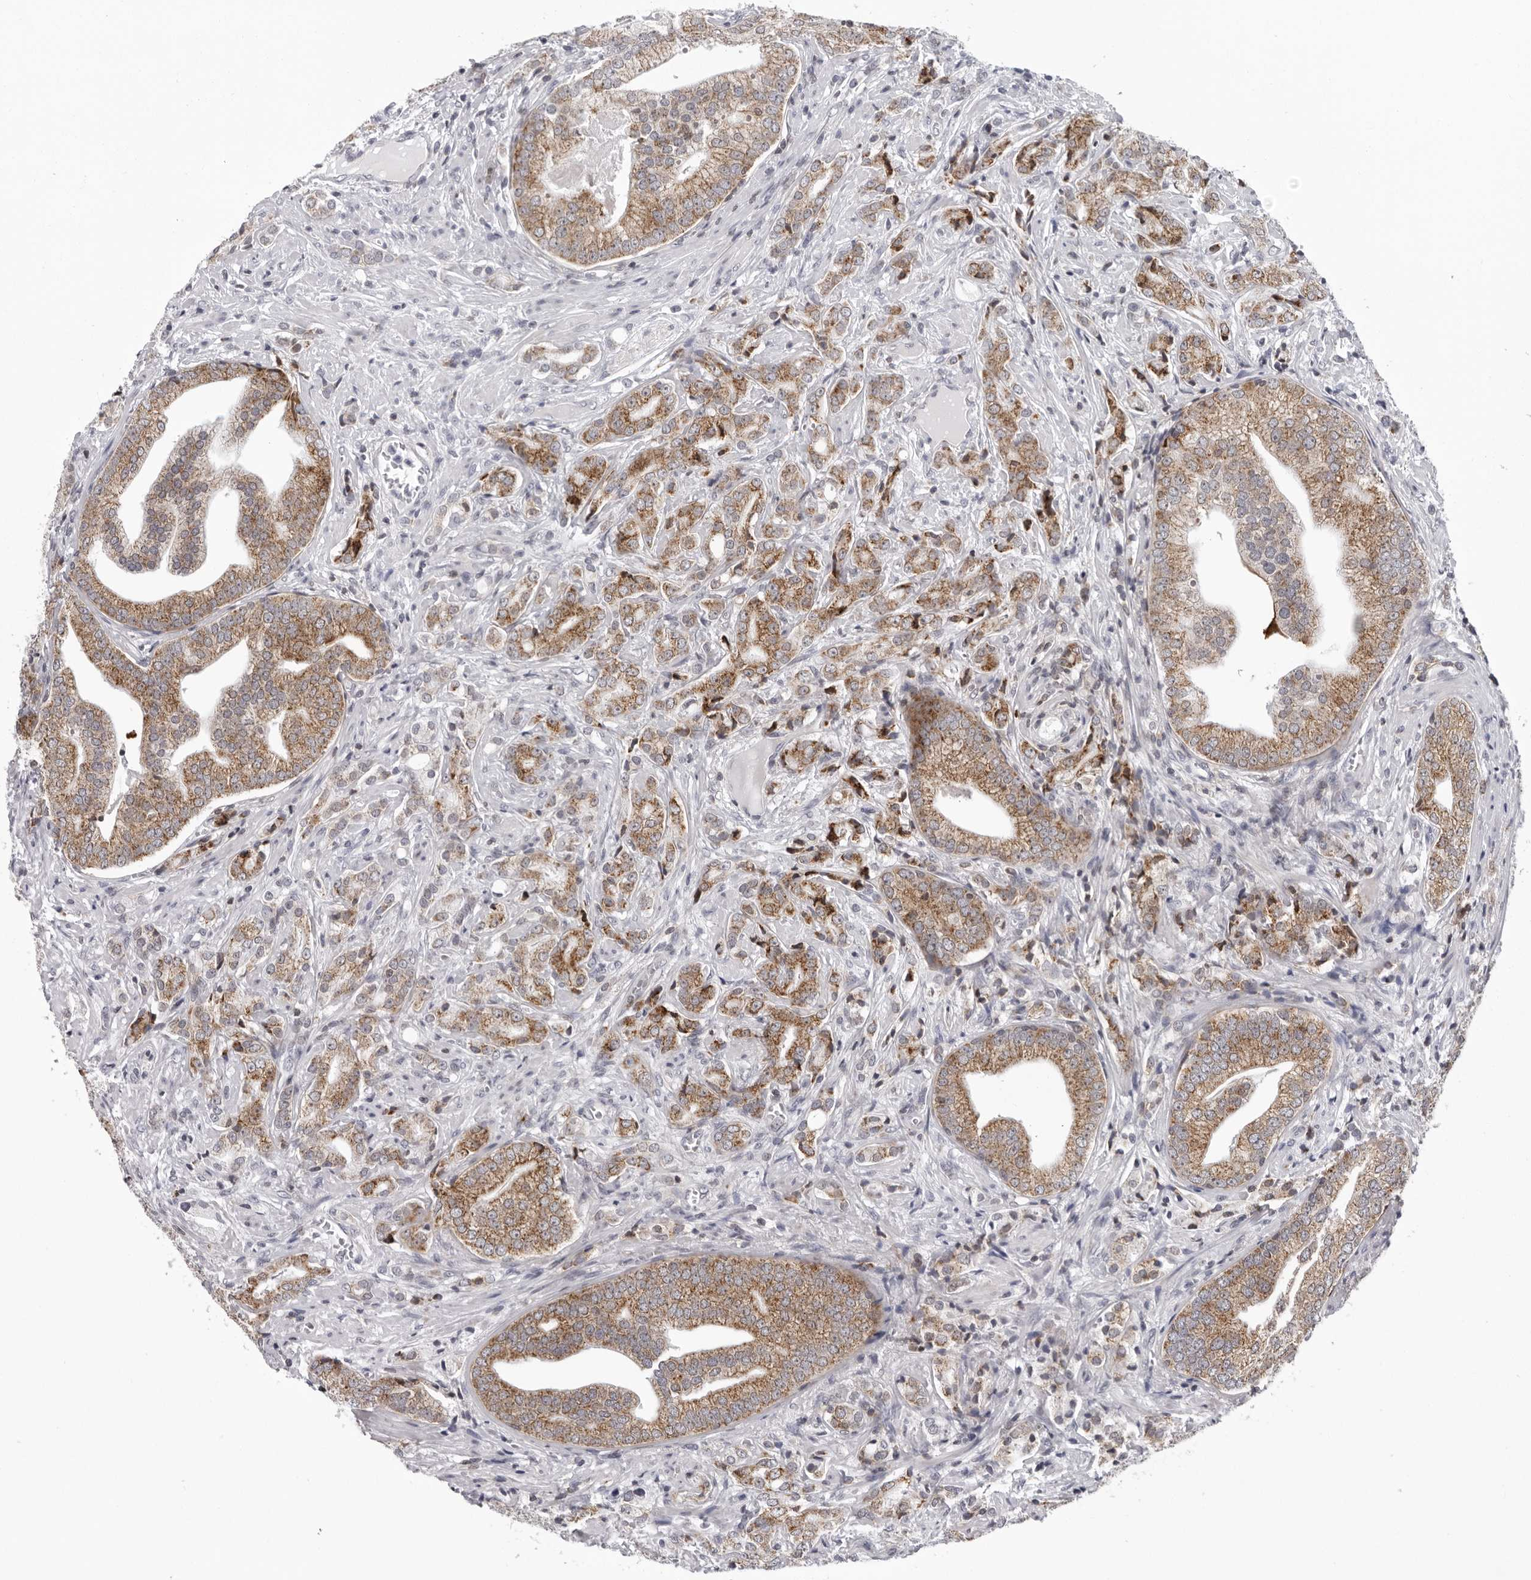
{"staining": {"intensity": "moderate", "quantity": ">75%", "location": "cytoplasmic/membranous"}, "tissue": "prostate cancer", "cell_type": "Tumor cells", "image_type": "cancer", "snomed": [{"axis": "morphology", "description": "Adenocarcinoma, High grade"}, {"axis": "topography", "description": "Prostate"}], "caption": "Prostate high-grade adenocarcinoma tissue reveals moderate cytoplasmic/membranous positivity in about >75% of tumor cells (IHC, brightfield microscopy, high magnification).", "gene": "CPT2", "patient": {"sex": "male", "age": 57}}